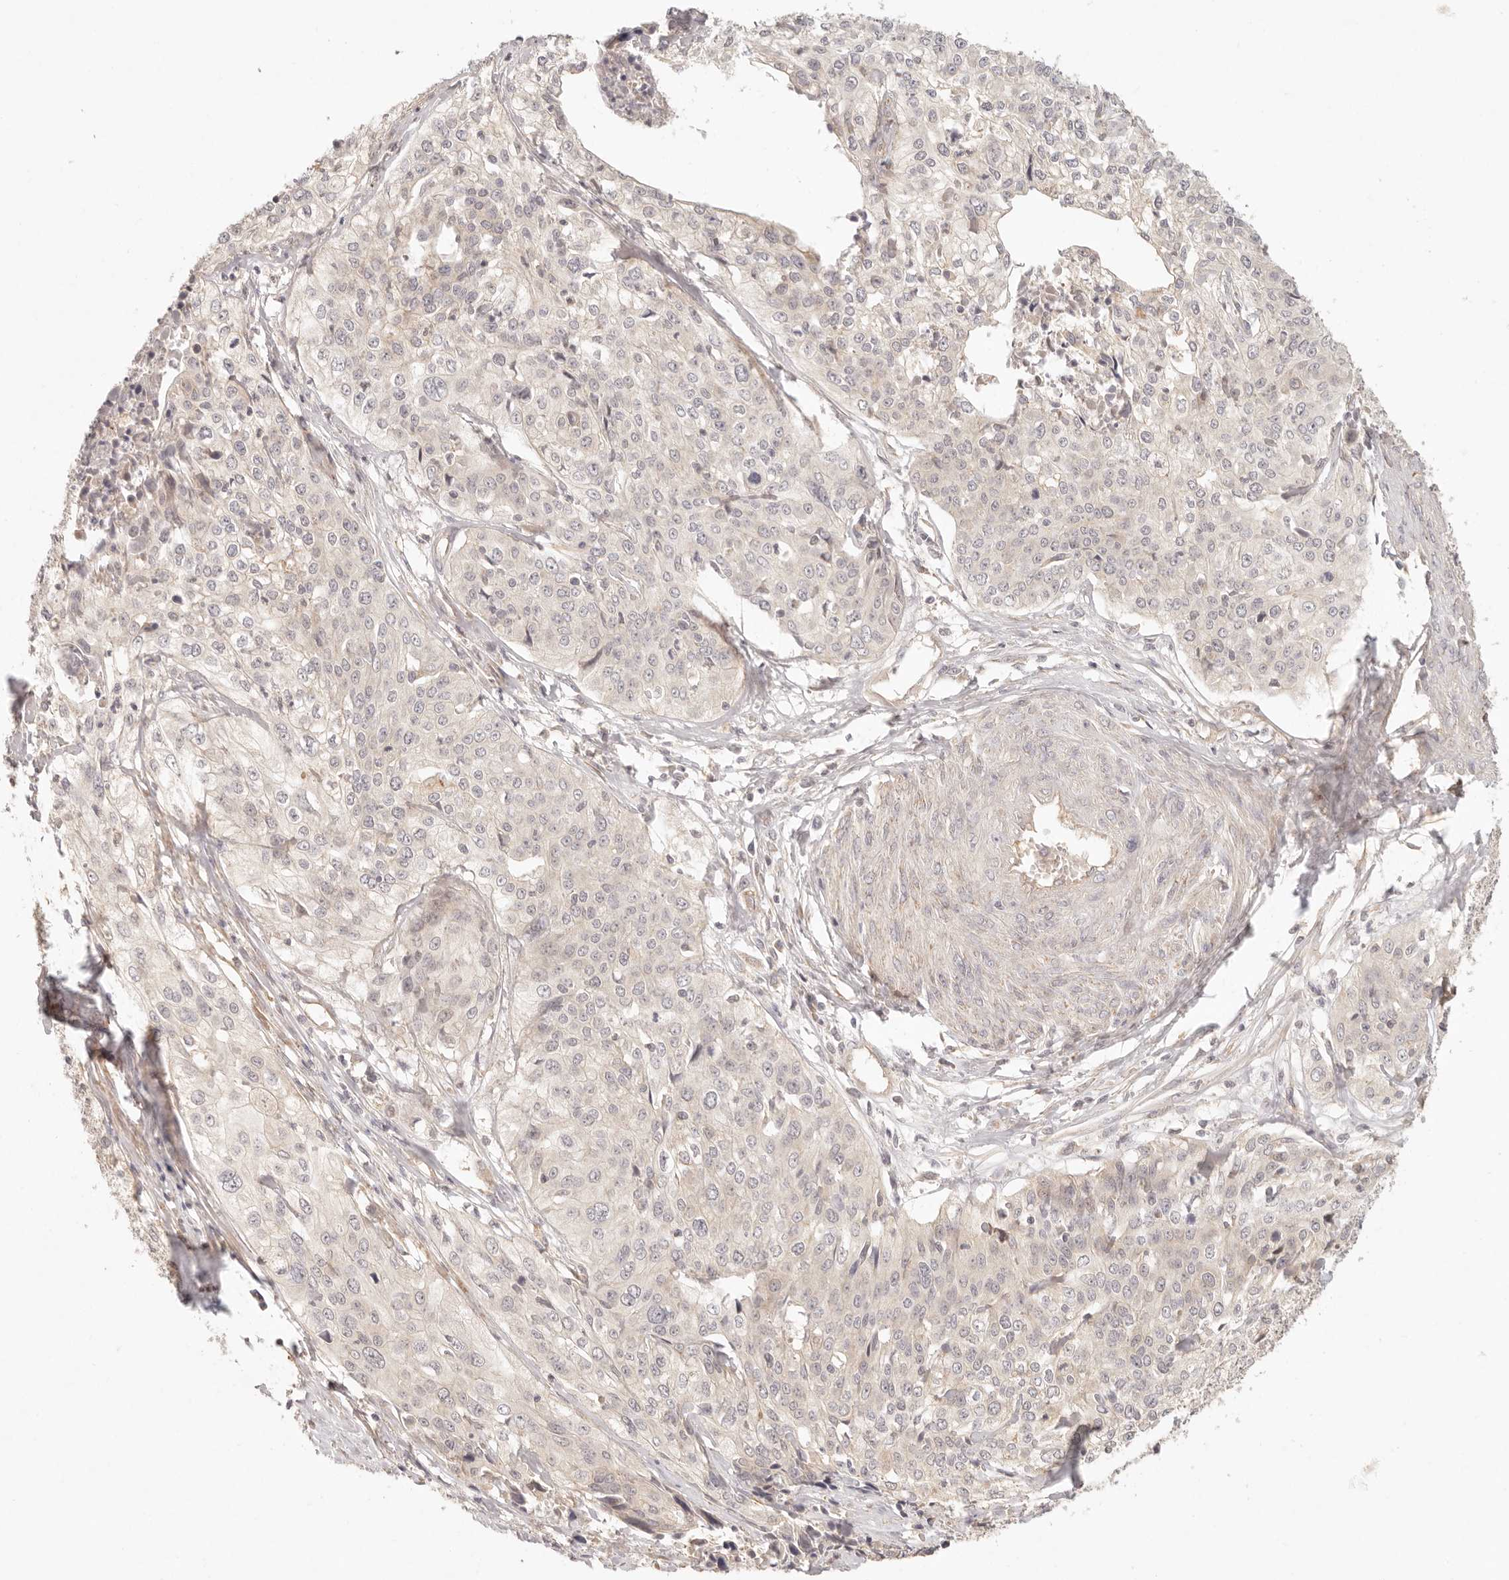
{"staining": {"intensity": "negative", "quantity": "none", "location": "none"}, "tissue": "cervical cancer", "cell_type": "Tumor cells", "image_type": "cancer", "snomed": [{"axis": "morphology", "description": "Squamous cell carcinoma, NOS"}, {"axis": "topography", "description": "Cervix"}], "caption": "This is an IHC photomicrograph of human cervical squamous cell carcinoma. There is no positivity in tumor cells.", "gene": "PPP1R3B", "patient": {"sex": "female", "age": 31}}